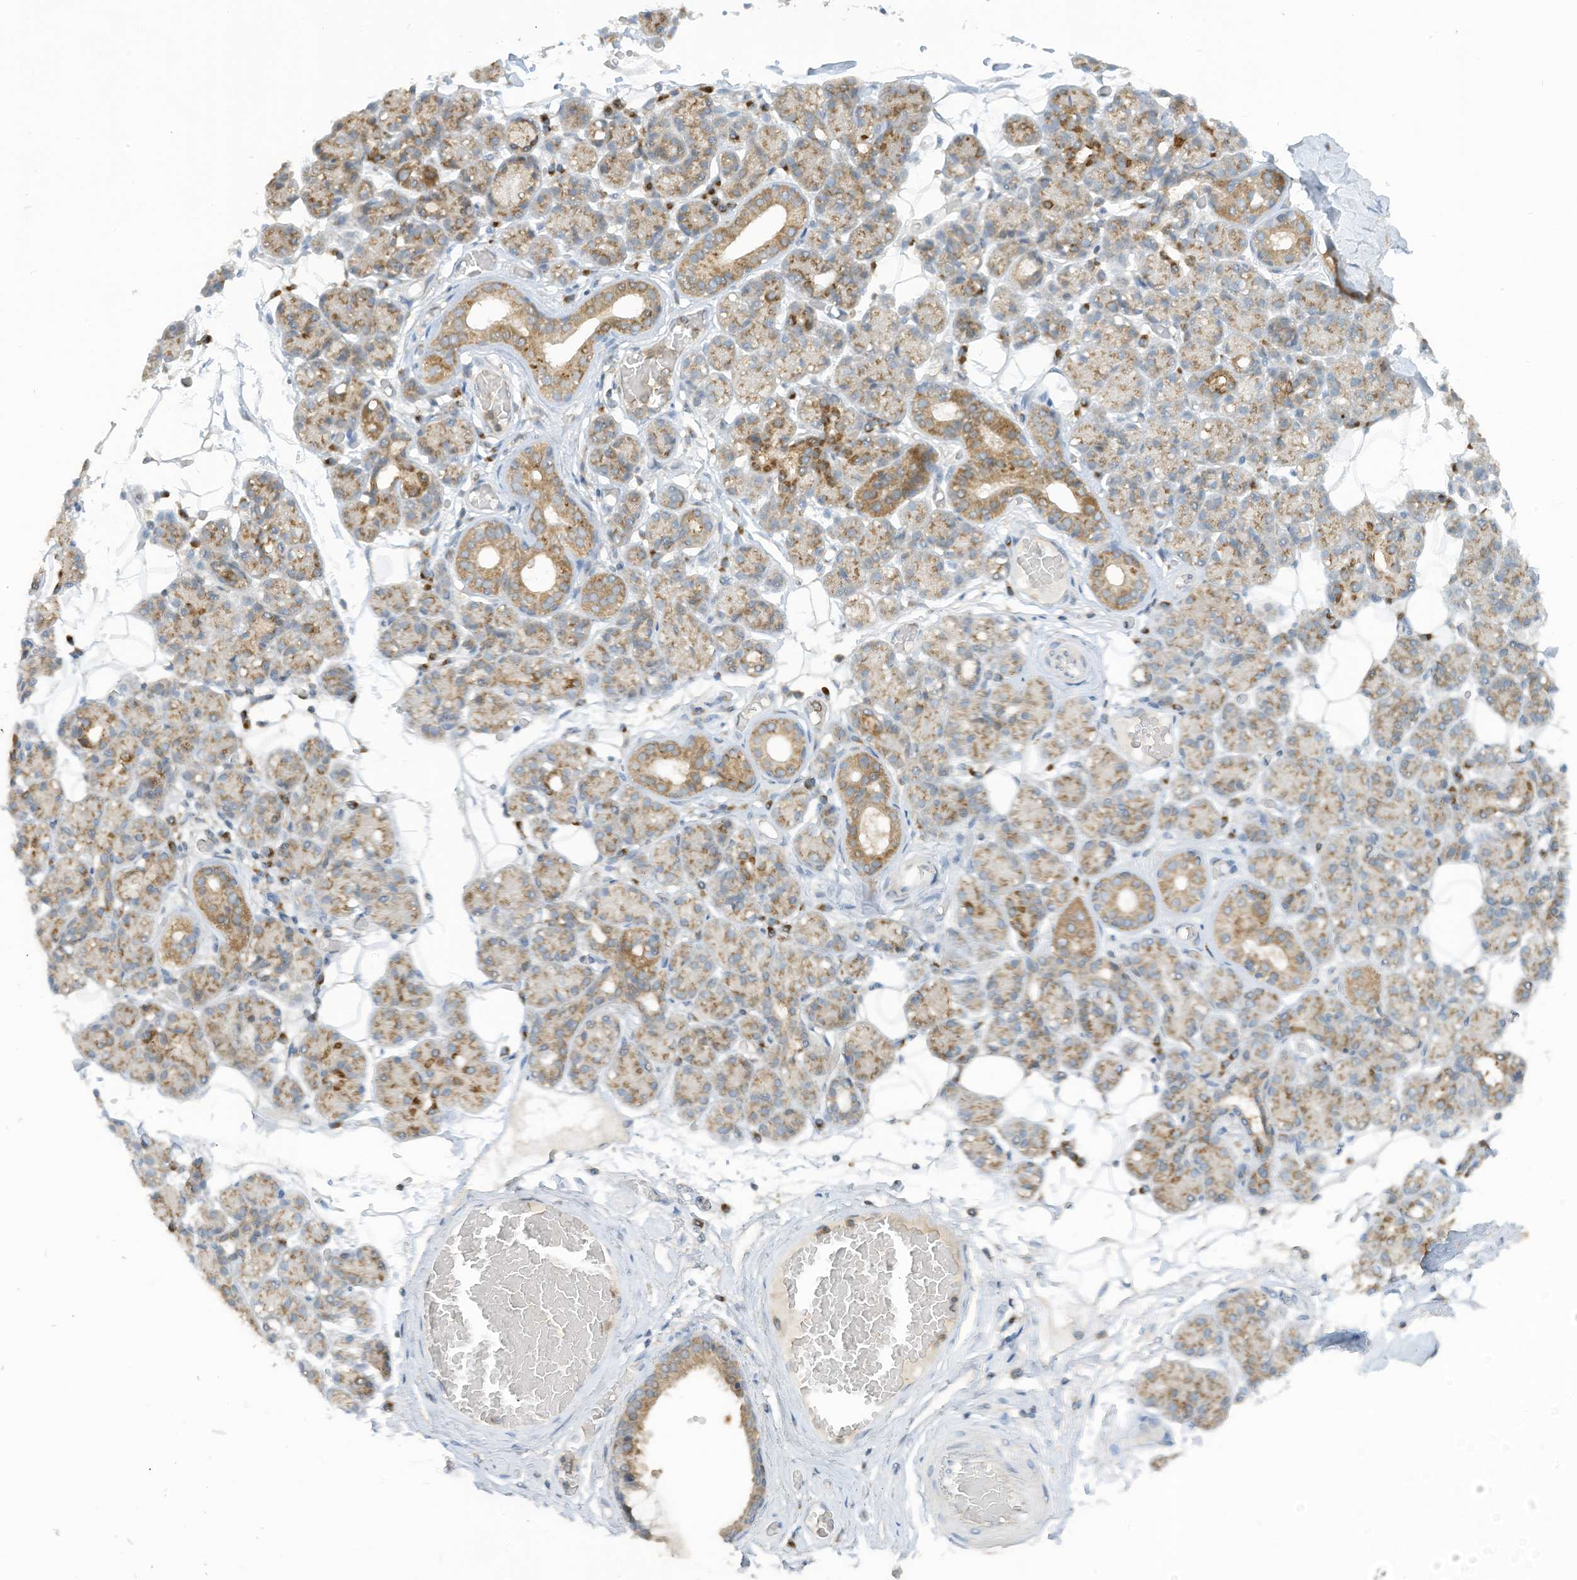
{"staining": {"intensity": "moderate", "quantity": "25%-75%", "location": "cytoplasmic/membranous"}, "tissue": "salivary gland", "cell_type": "Glandular cells", "image_type": "normal", "snomed": [{"axis": "morphology", "description": "Normal tissue, NOS"}, {"axis": "topography", "description": "Salivary gland"}], "caption": "A brown stain highlights moderate cytoplasmic/membranous expression of a protein in glandular cells of normal human salivary gland. (IHC, brightfield microscopy, high magnification).", "gene": "PARVG", "patient": {"sex": "male", "age": 63}}